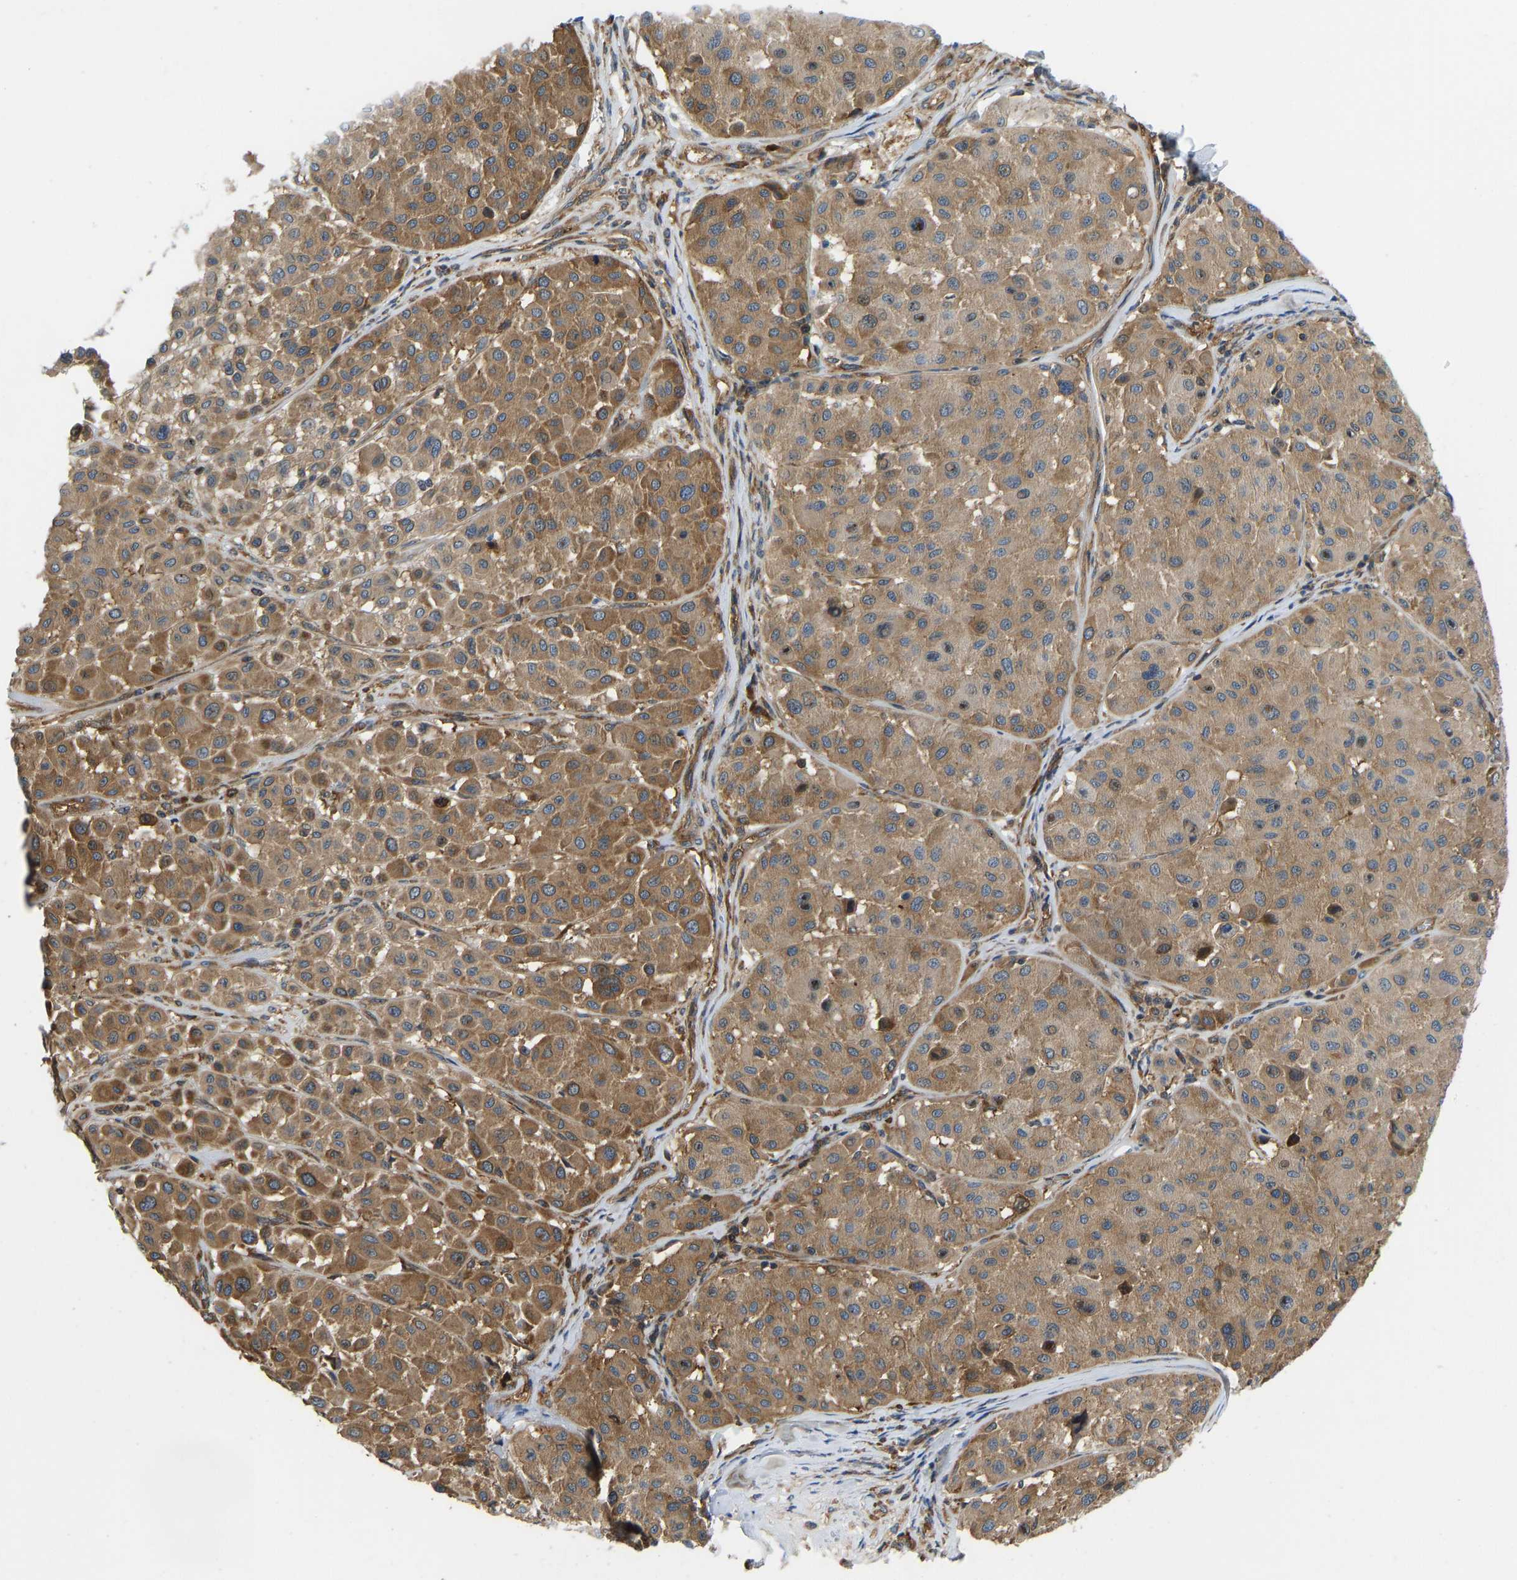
{"staining": {"intensity": "moderate", "quantity": ">75%", "location": "cytoplasmic/membranous"}, "tissue": "melanoma", "cell_type": "Tumor cells", "image_type": "cancer", "snomed": [{"axis": "morphology", "description": "Malignant melanoma, Metastatic site"}, {"axis": "topography", "description": "Soft tissue"}], "caption": "Immunohistochemistry photomicrograph of neoplastic tissue: malignant melanoma (metastatic site) stained using IHC demonstrates medium levels of moderate protein expression localized specifically in the cytoplasmic/membranous of tumor cells, appearing as a cytoplasmic/membranous brown color.", "gene": "RASGRF2", "patient": {"sex": "male", "age": 41}}